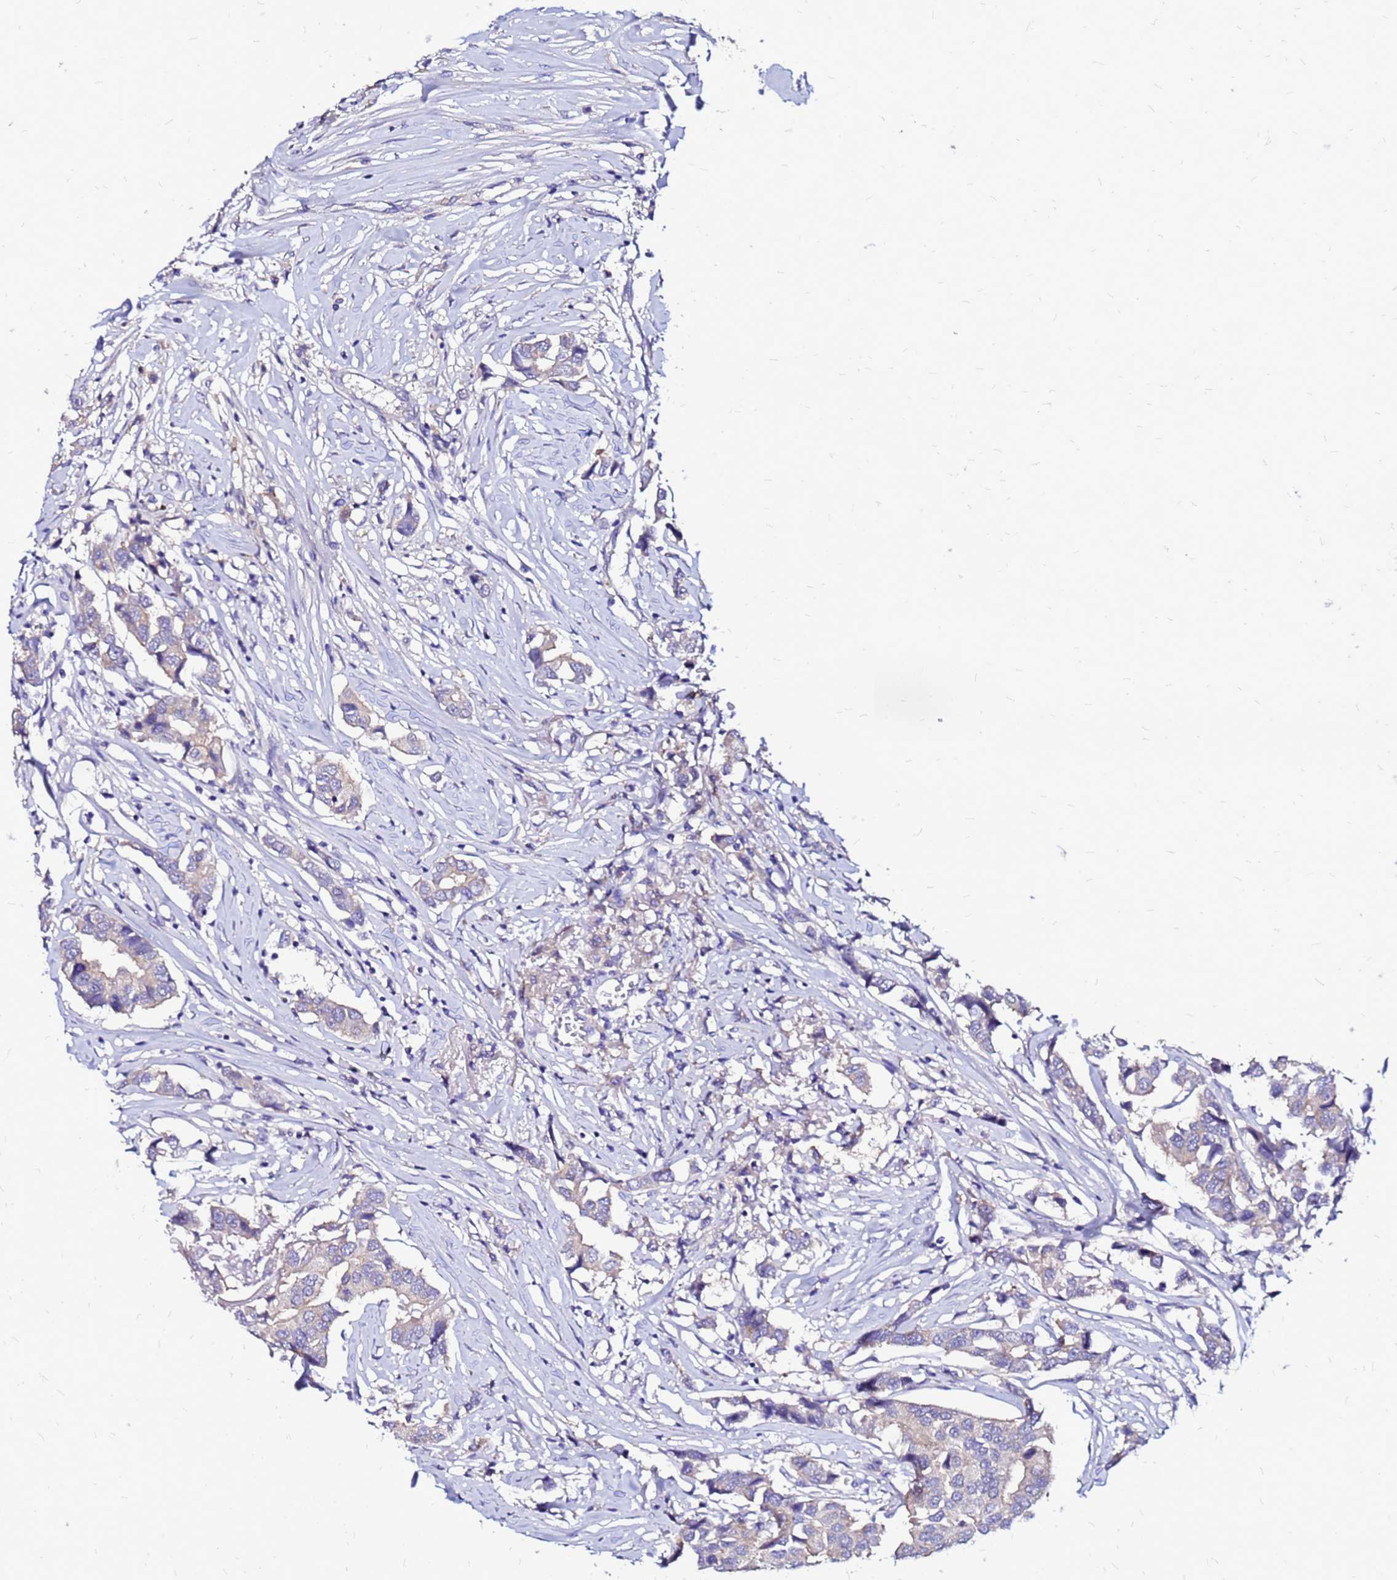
{"staining": {"intensity": "negative", "quantity": "none", "location": "none"}, "tissue": "breast cancer", "cell_type": "Tumor cells", "image_type": "cancer", "snomed": [{"axis": "morphology", "description": "Duct carcinoma"}, {"axis": "topography", "description": "Breast"}], "caption": "Infiltrating ductal carcinoma (breast) stained for a protein using IHC exhibits no positivity tumor cells.", "gene": "ARHGEF5", "patient": {"sex": "female", "age": 80}}